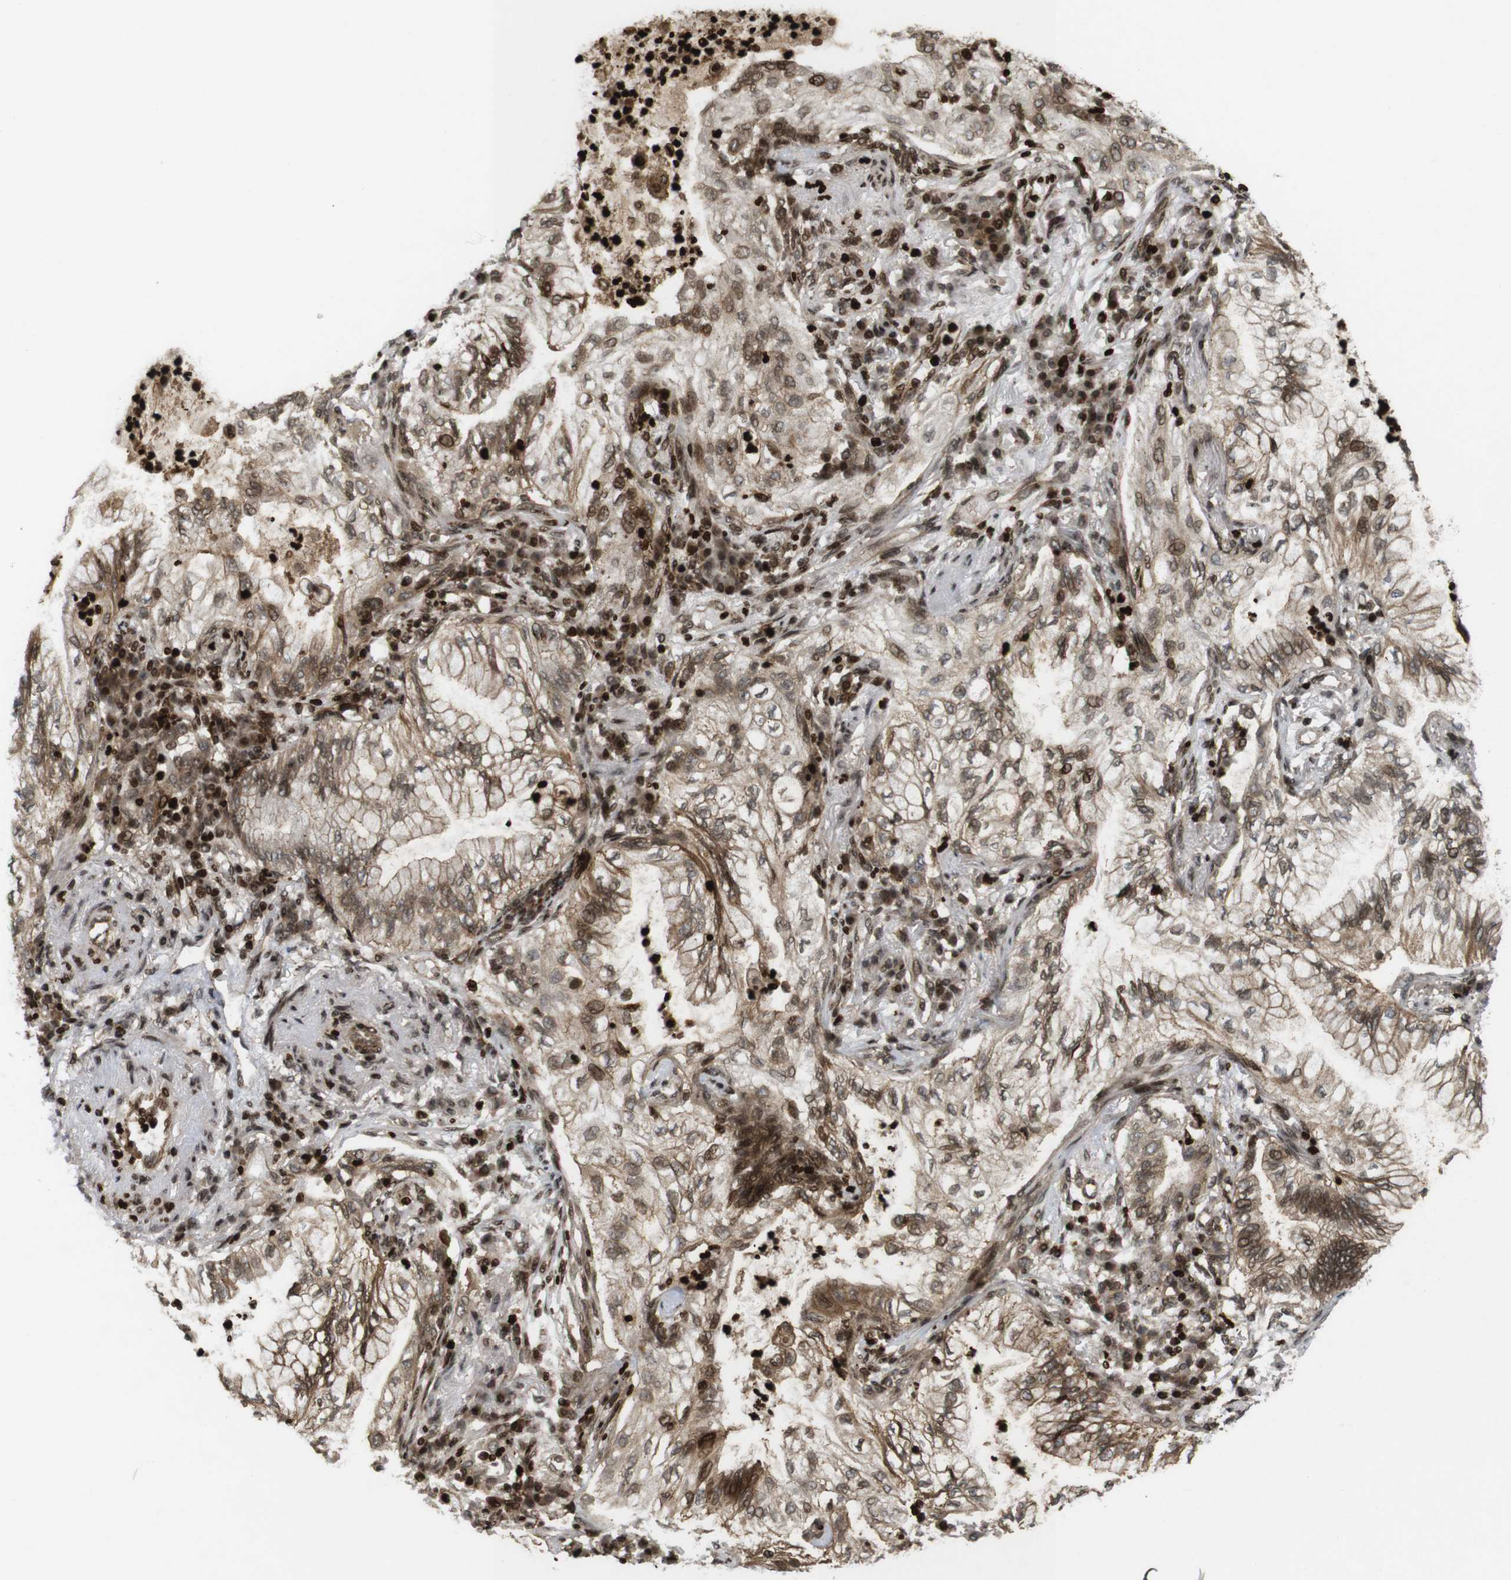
{"staining": {"intensity": "moderate", "quantity": ">75%", "location": "cytoplasmic/membranous,nuclear"}, "tissue": "lung cancer", "cell_type": "Tumor cells", "image_type": "cancer", "snomed": [{"axis": "morphology", "description": "Normal tissue, NOS"}, {"axis": "morphology", "description": "Adenocarcinoma, NOS"}, {"axis": "topography", "description": "Bronchus"}, {"axis": "topography", "description": "Lung"}], "caption": "A high-resolution histopathology image shows immunohistochemistry (IHC) staining of lung cancer (adenocarcinoma), which exhibits moderate cytoplasmic/membranous and nuclear expression in about >75% of tumor cells.", "gene": "SP2", "patient": {"sex": "female", "age": 70}}